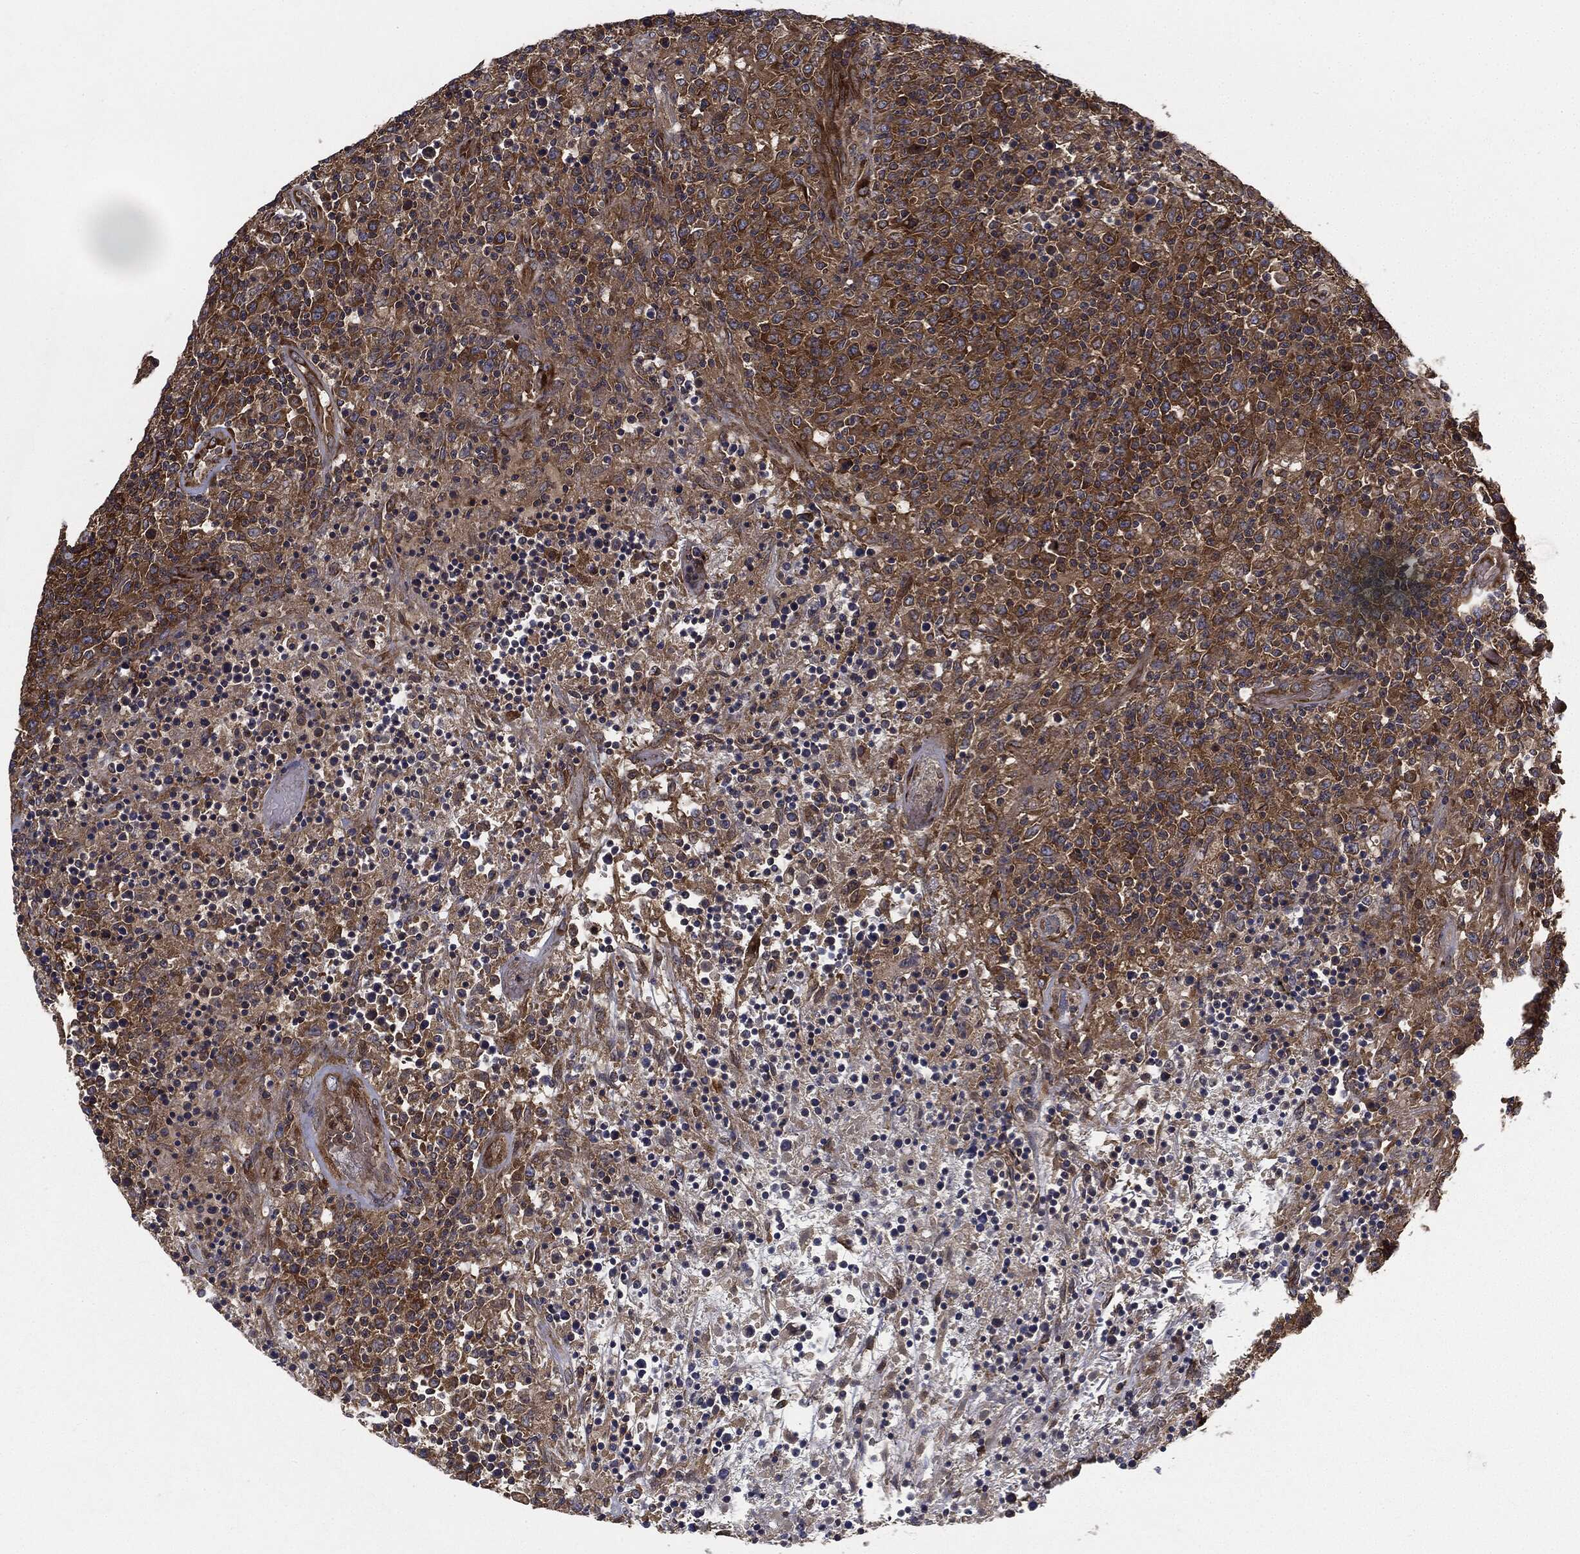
{"staining": {"intensity": "moderate", "quantity": ">75%", "location": "cytoplasmic/membranous"}, "tissue": "lymphoma", "cell_type": "Tumor cells", "image_type": "cancer", "snomed": [{"axis": "morphology", "description": "Malignant lymphoma, non-Hodgkin's type, High grade"}, {"axis": "topography", "description": "Lung"}], "caption": "This micrograph displays immunohistochemistry (IHC) staining of malignant lymphoma, non-Hodgkin's type (high-grade), with medium moderate cytoplasmic/membranous expression in approximately >75% of tumor cells.", "gene": "EIF2AK2", "patient": {"sex": "male", "age": 79}}